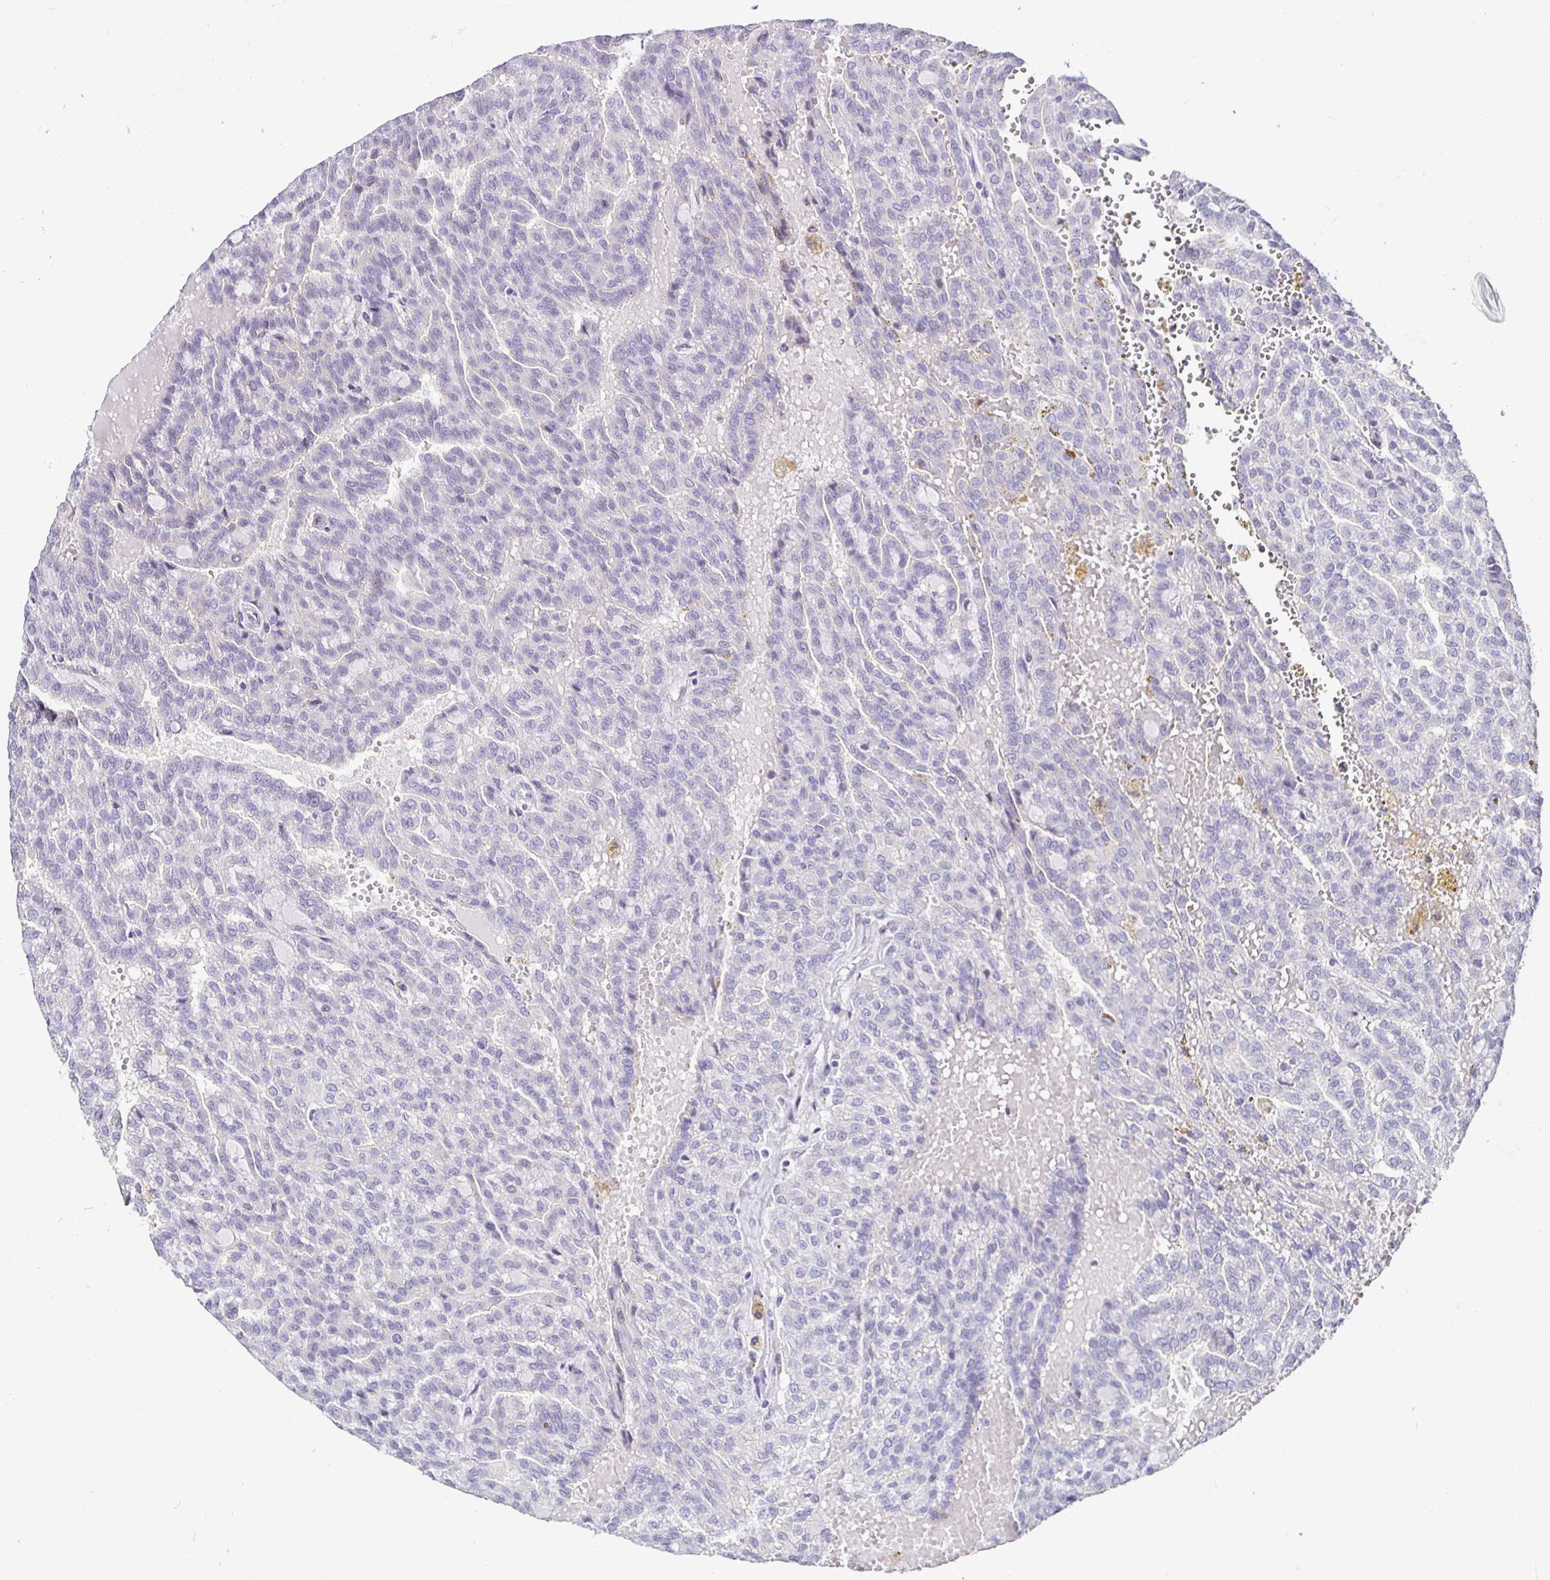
{"staining": {"intensity": "negative", "quantity": "none", "location": "none"}, "tissue": "renal cancer", "cell_type": "Tumor cells", "image_type": "cancer", "snomed": [{"axis": "morphology", "description": "Adenocarcinoma, NOS"}, {"axis": "topography", "description": "Kidney"}], "caption": "A high-resolution micrograph shows immunohistochemistry (IHC) staining of adenocarcinoma (renal), which demonstrates no significant staining in tumor cells.", "gene": "SIRPA", "patient": {"sex": "male", "age": 63}}